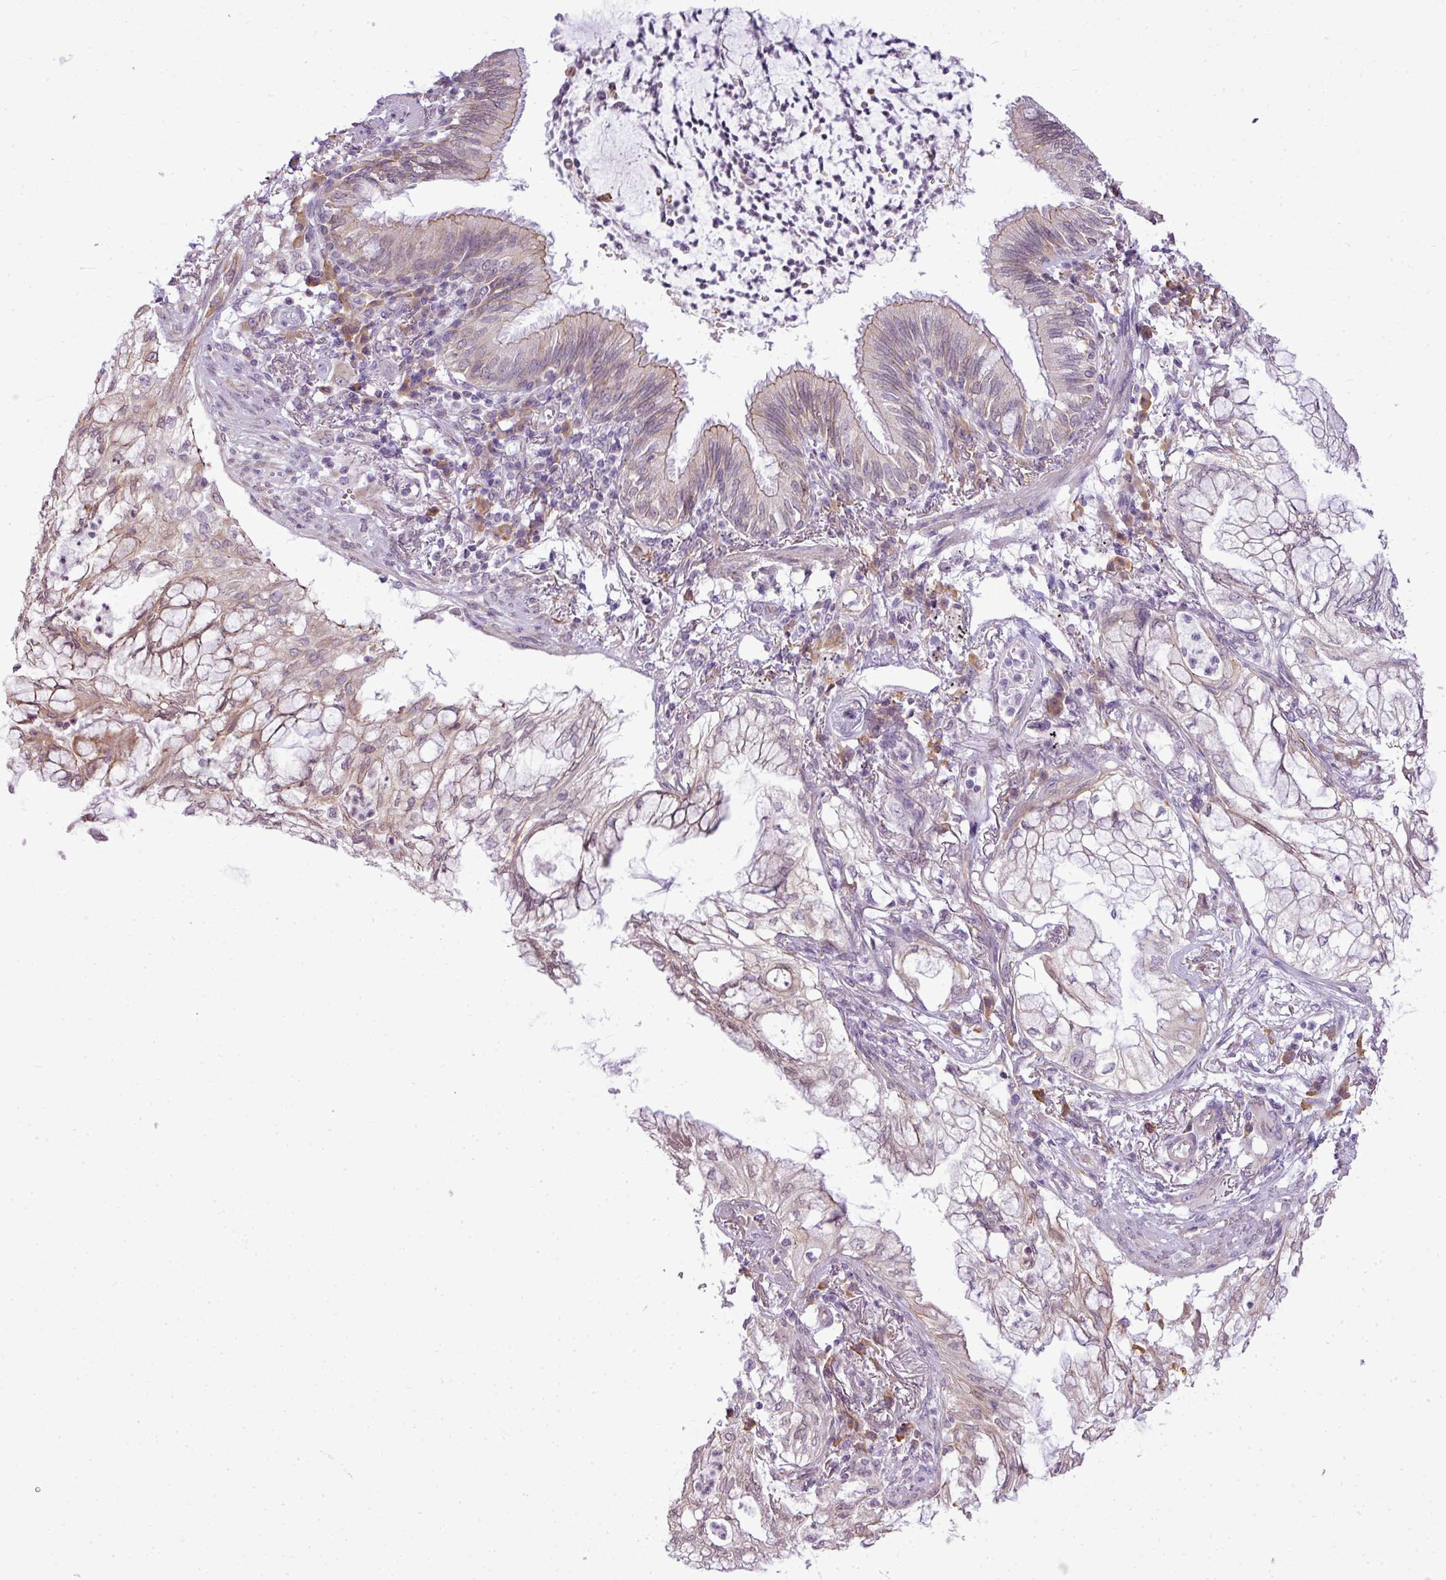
{"staining": {"intensity": "weak", "quantity": "<25%", "location": "nuclear"}, "tissue": "lung cancer", "cell_type": "Tumor cells", "image_type": "cancer", "snomed": [{"axis": "morphology", "description": "Adenocarcinoma, NOS"}, {"axis": "topography", "description": "Lung"}], "caption": "Tumor cells are negative for brown protein staining in lung adenocarcinoma.", "gene": "COX18", "patient": {"sex": "female", "age": 70}}